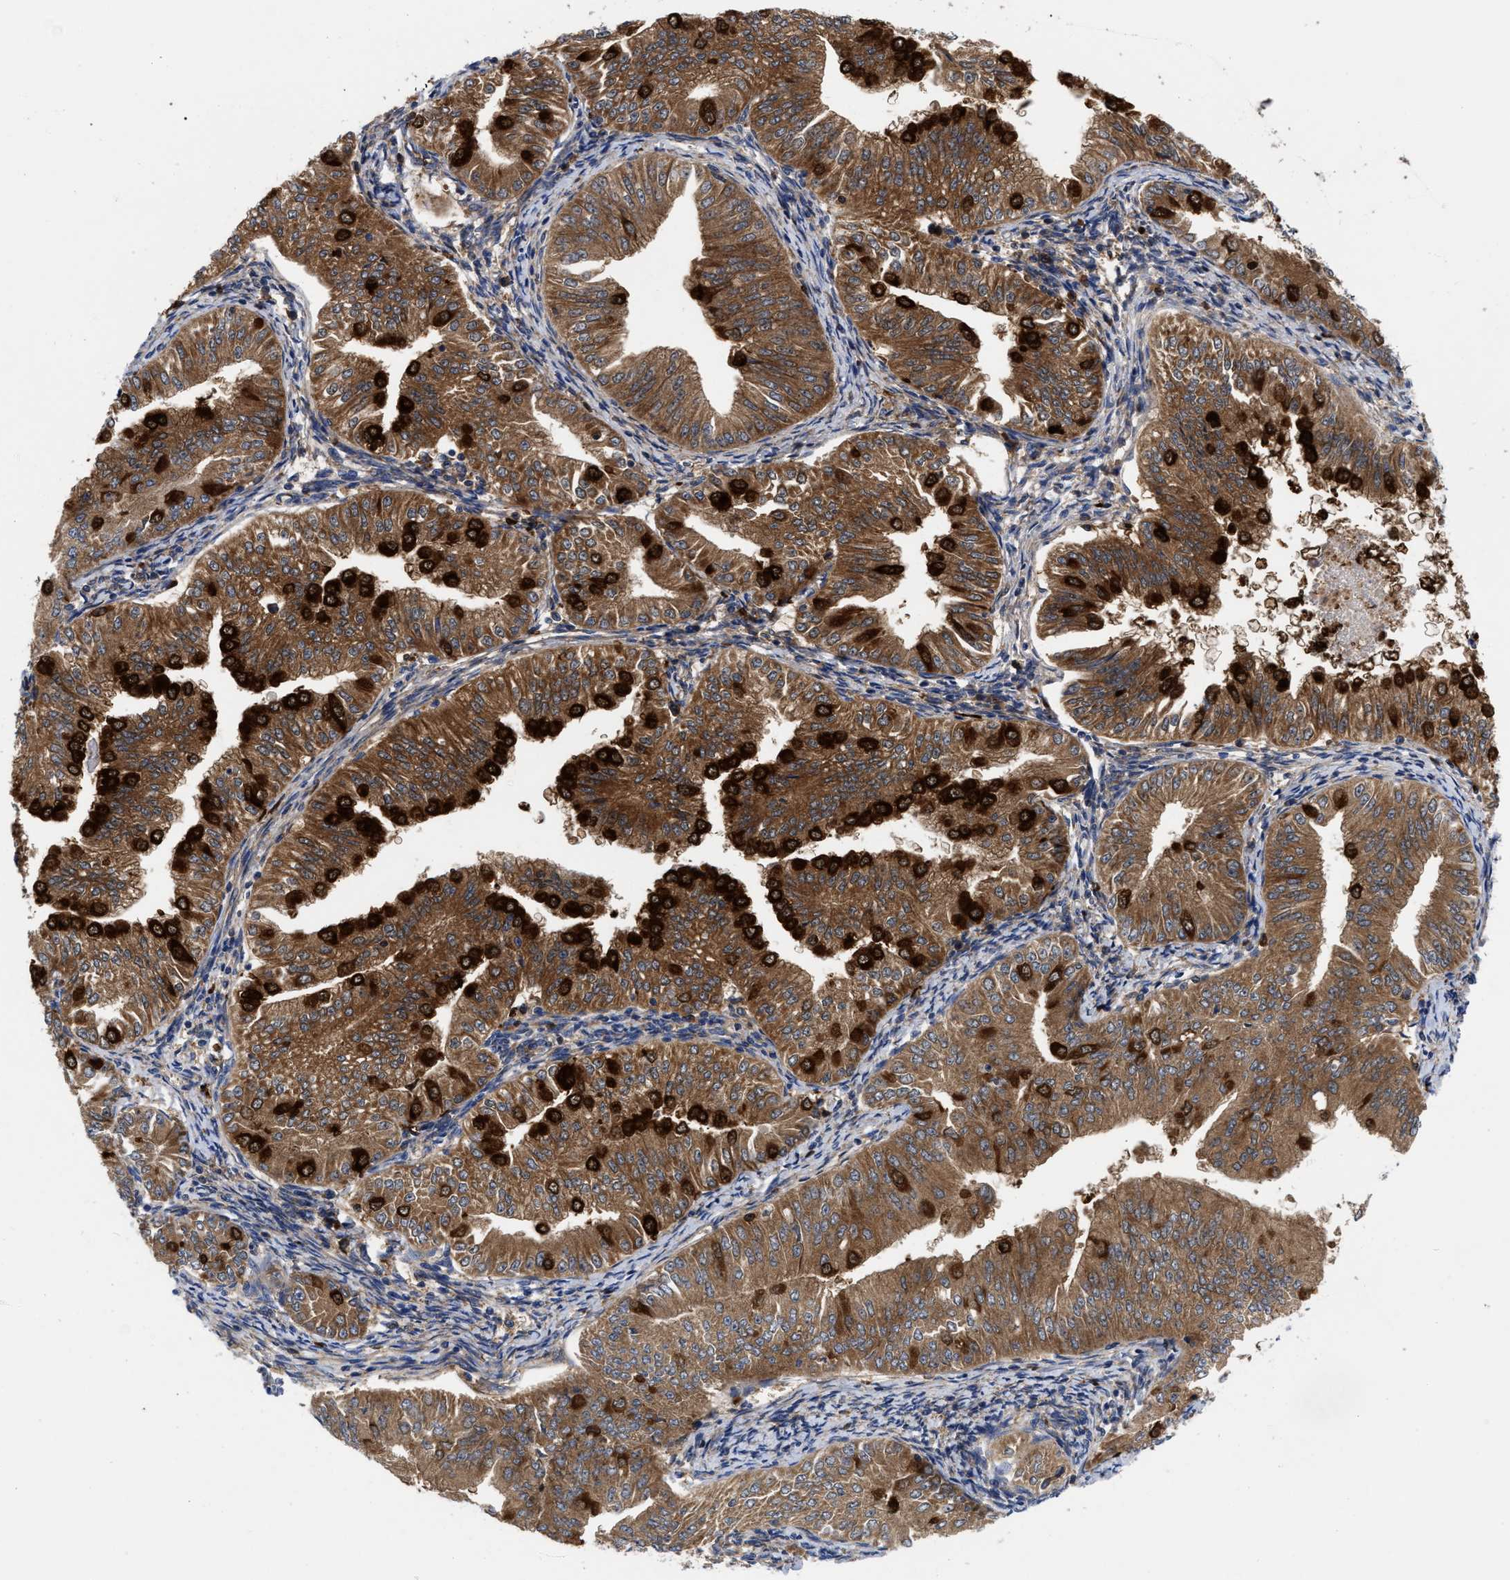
{"staining": {"intensity": "strong", "quantity": ">75%", "location": "cytoplasmic/membranous"}, "tissue": "endometrial cancer", "cell_type": "Tumor cells", "image_type": "cancer", "snomed": [{"axis": "morphology", "description": "Normal tissue, NOS"}, {"axis": "morphology", "description": "Adenocarcinoma, NOS"}, {"axis": "topography", "description": "Endometrium"}], "caption": "A high amount of strong cytoplasmic/membranous staining is seen in approximately >75% of tumor cells in endometrial cancer (adenocarcinoma) tissue.", "gene": "RBKS", "patient": {"sex": "female", "age": 53}}